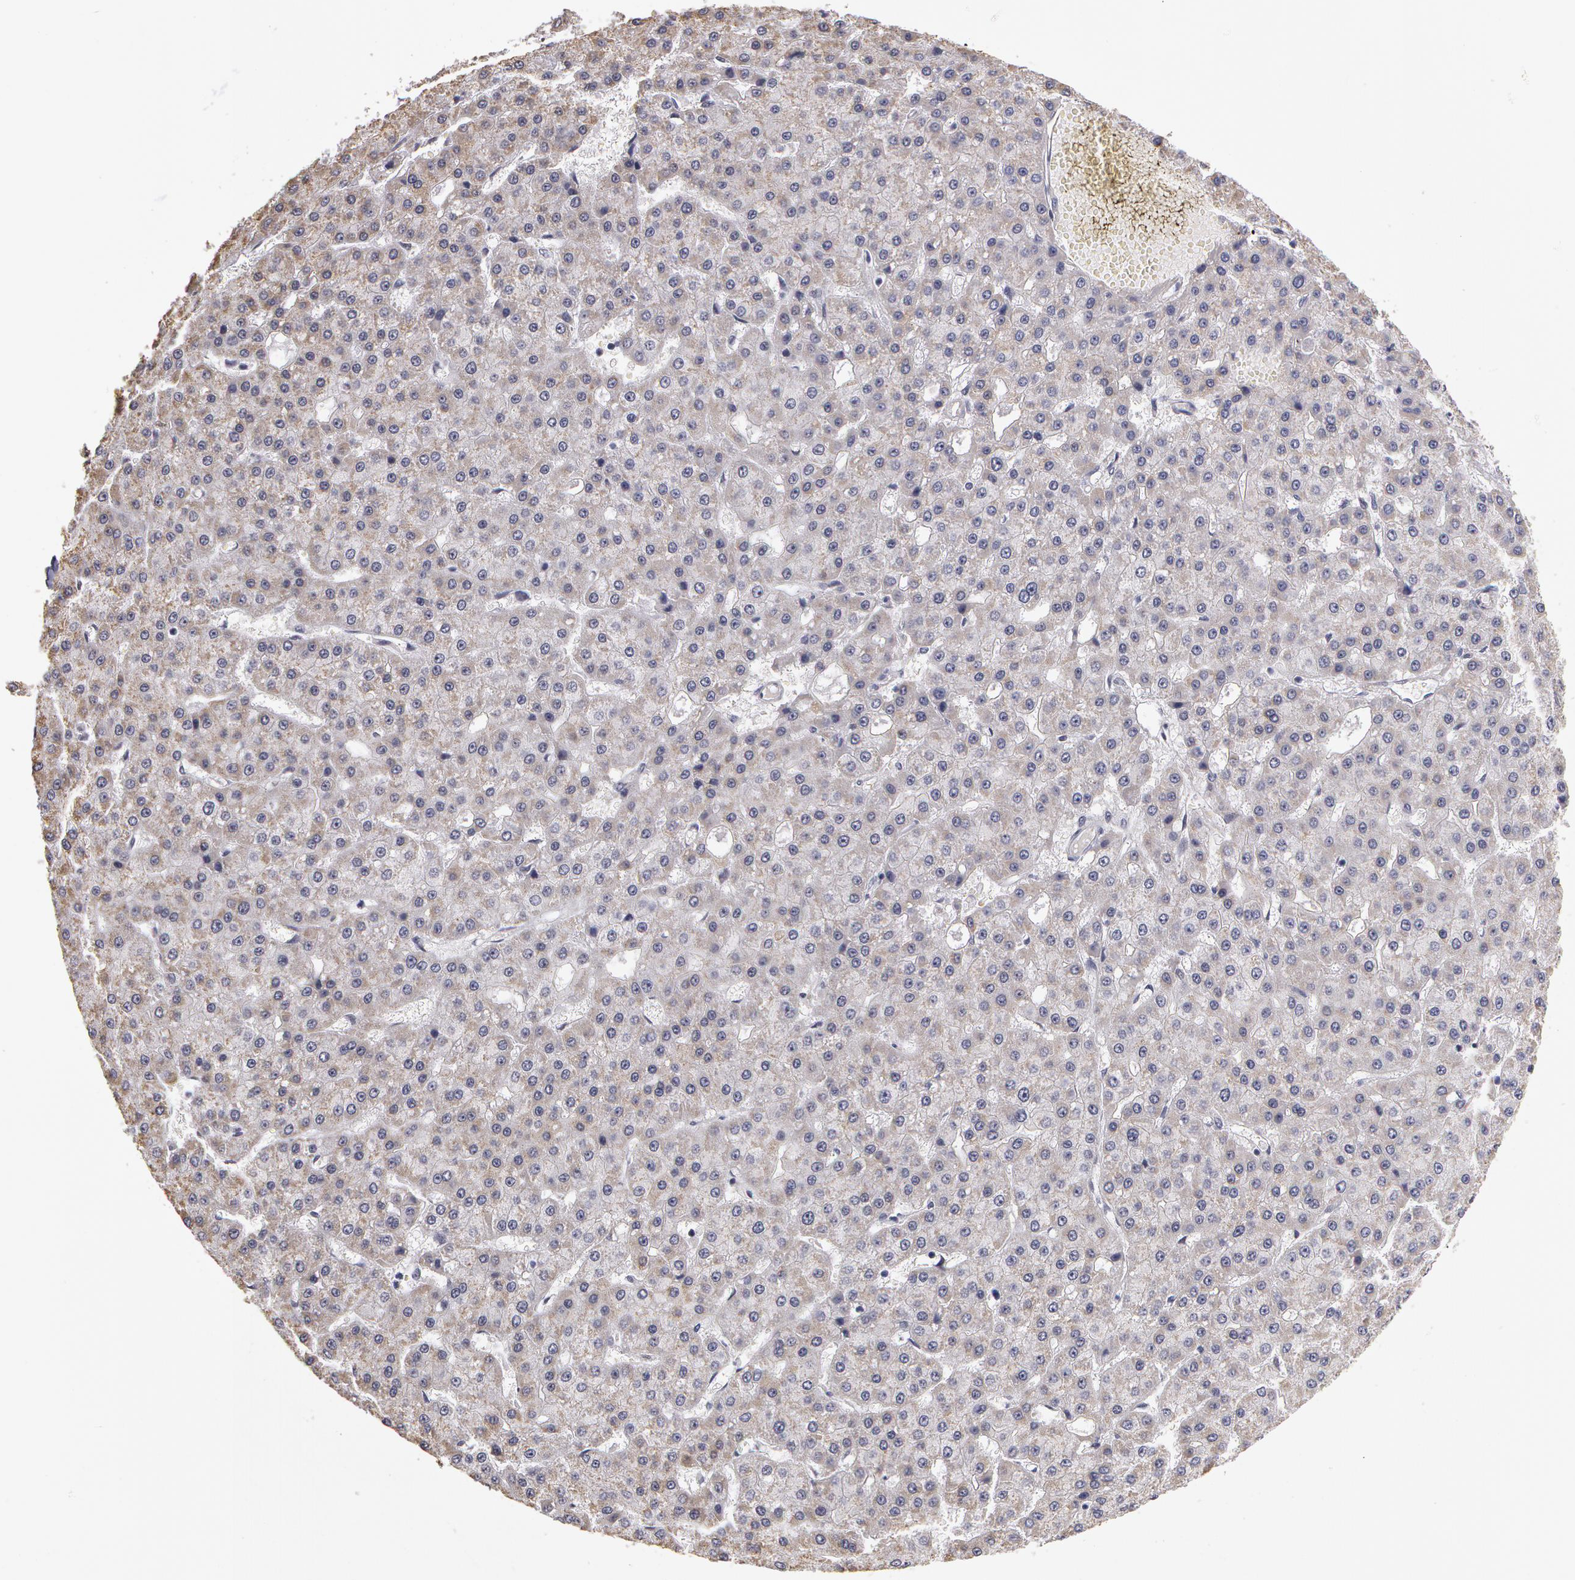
{"staining": {"intensity": "weak", "quantity": "<25%", "location": "nuclear"}, "tissue": "liver cancer", "cell_type": "Tumor cells", "image_type": "cancer", "snomed": [{"axis": "morphology", "description": "Carcinoma, Hepatocellular, NOS"}, {"axis": "topography", "description": "Liver"}], "caption": "Human liver cancer (hepatocellular carcinoma) stained for a protein using immunohistochemistry displays no staining in tumor cells.", "gene": "PRICKLE1", "patient": {"sex": "male", "age": 47}}